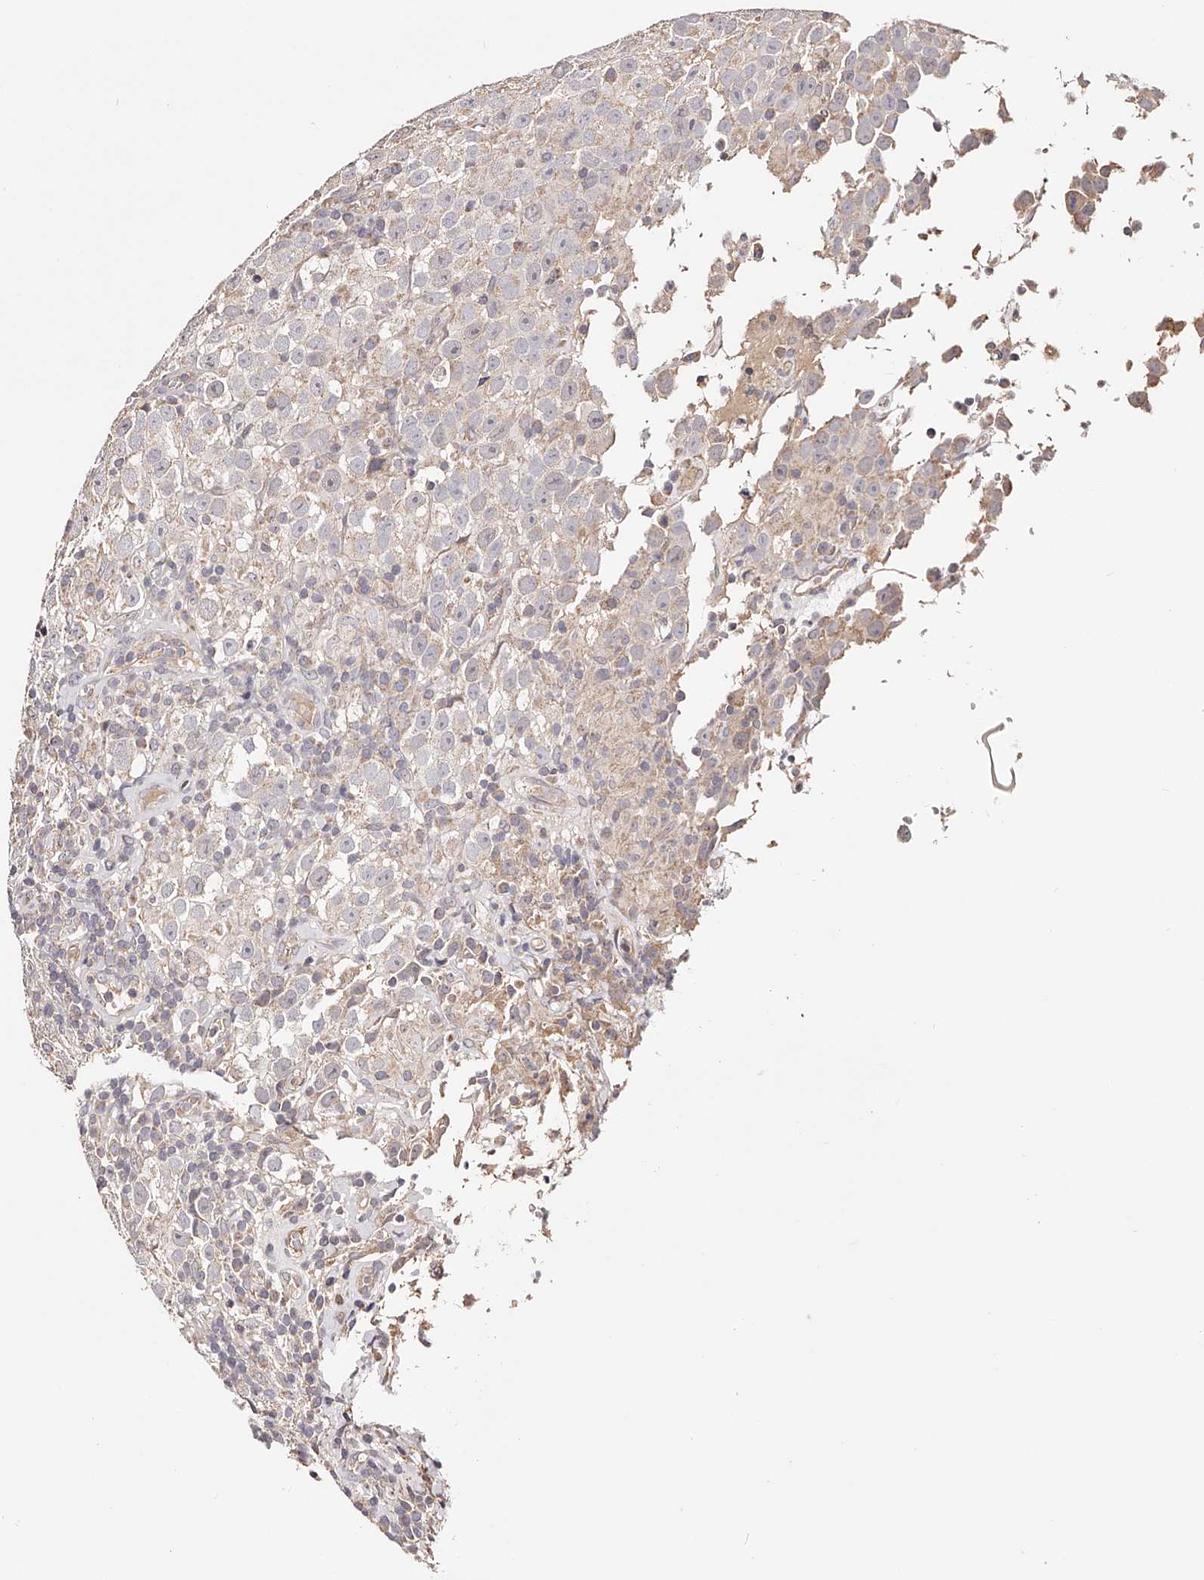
{"staining": {"intensity": "negative", "quantity": "none", "location": "none"}, "tissue": "testis cancer", "cell_type": "Tumor cells", "image_type": "cancer", "snomed": [{"axis": "morphology", "description": "Seminoma, NOS"}, {"axis": "topography", "description": "Testis"}], "caption": "High magnification brightfield microscopy of testis seminoma stained with DAB (brown) and counterstained with hematoxylin (blue): tumor cells show no significant positivity.", "gene": "USP21", "patient": {"sex": "male", "age": 41}}